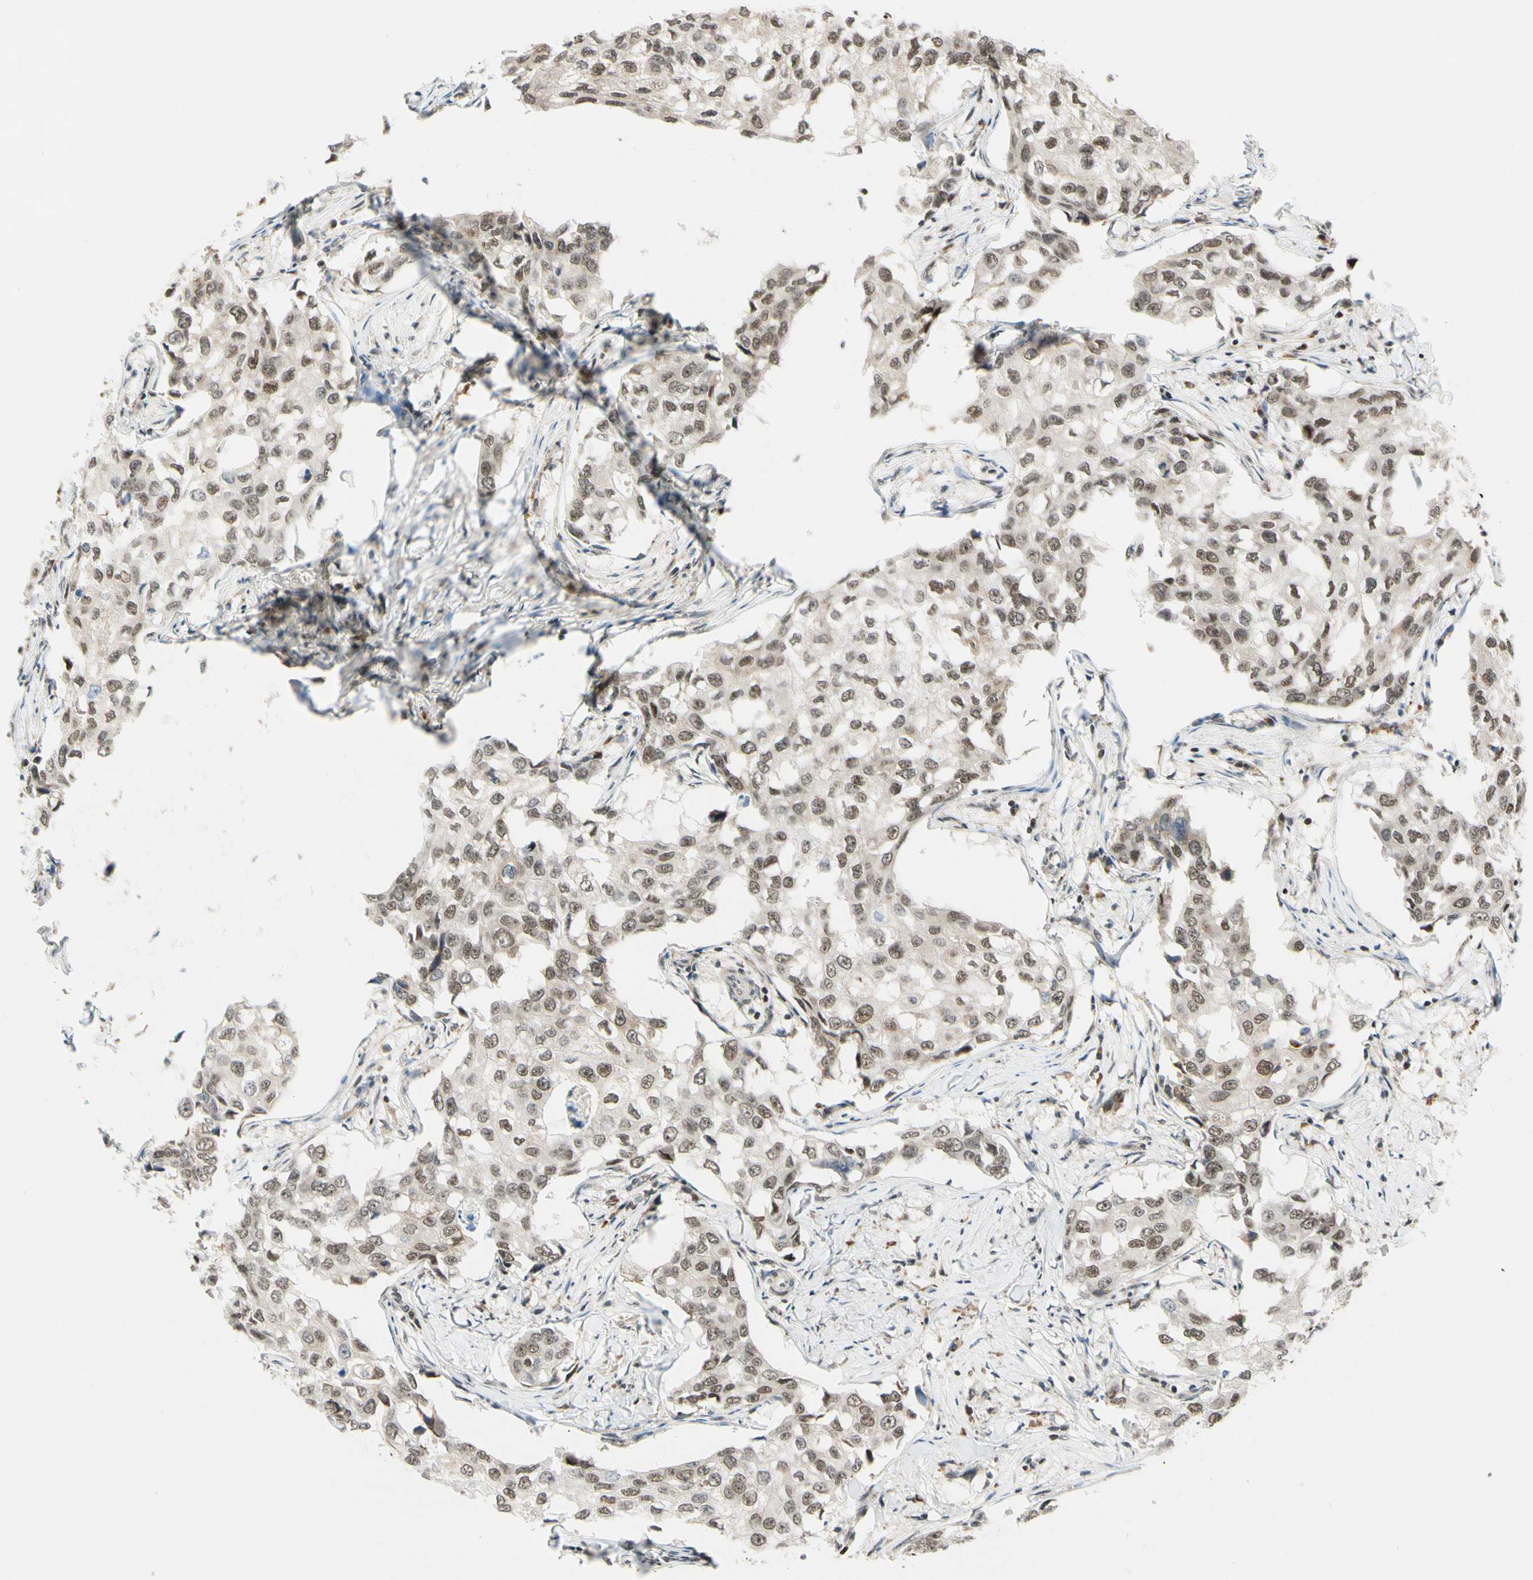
{"staining": {"intensity": "moderate", "quantity": ">75%", "location": "cytoplasmic/membranous,nuclear"}, "tissue": "breast cancer", "cell_type": "Tumor cells", "image_type": "cancer", "snomed": [{"axis": "morphology", "description": "Duct carcinoma"}, {"axis": "topography", "description": "Breast"}], "caption": "Immunohistochemistry (IHC) micrograph of neoplastic tissue: human breast cancer (infiltrating ductal carcinoma) stained using immunohistochemistry (IHC) exhibits medium levels of moderate protein expression localized specifically in the cytoplasmic/membranous and nuclear of tumor cells, appearing as a cytoplasmic/membranous and nuclear brown color.", "gene": "DAXX", "patient": {"sex": "female", "age": 27}}